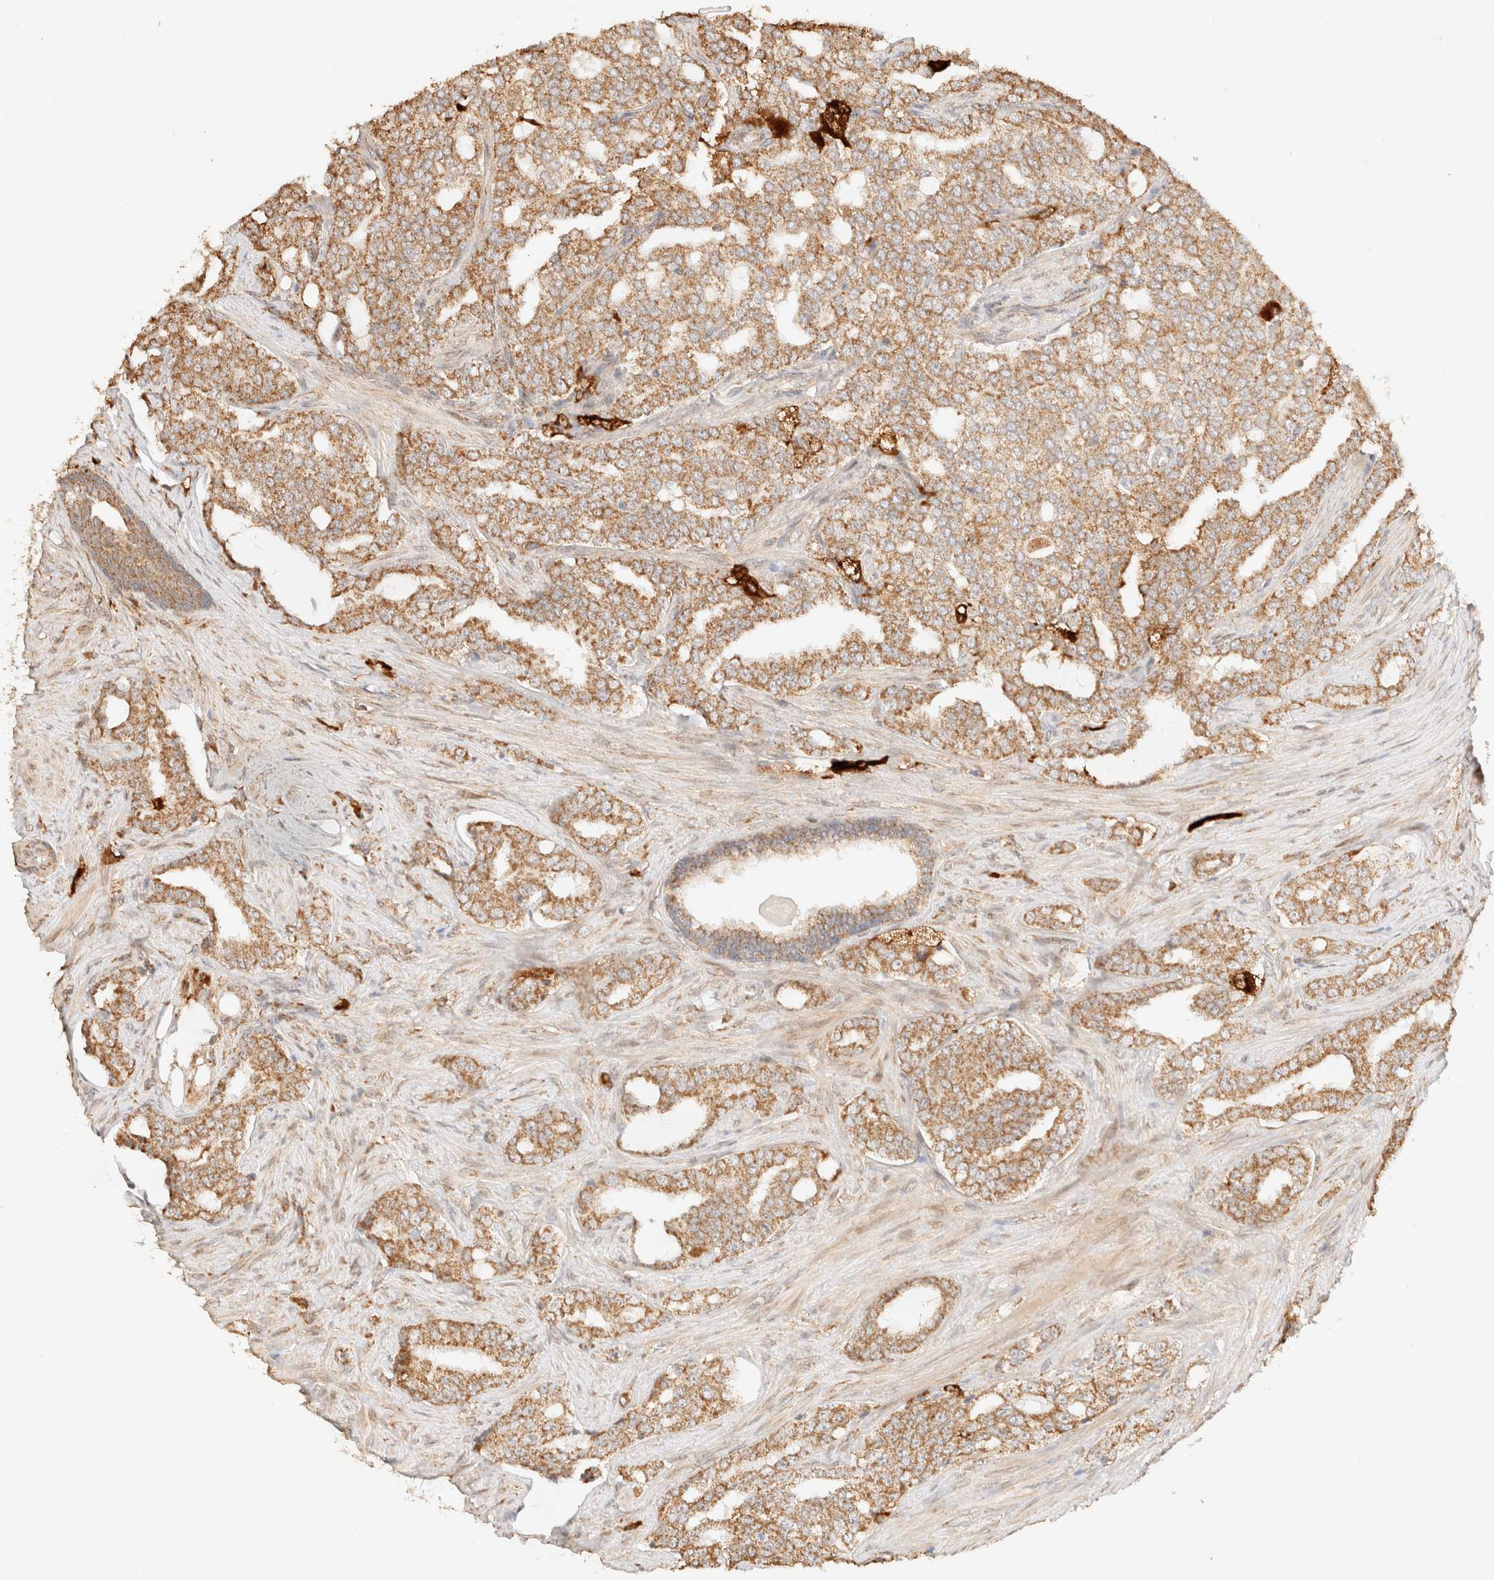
{"staining": {"intensity": "moderate", "quantity": ">75%", "location": "cytoplasmic/membranous"}, "tissue": "prostate cancer", "cell_type": "Tumor cells", "image_type": "cancer", "snomed": [{"axis": "morphology", "description": "Adenocarcinoma, High grade"}, {"axis": "topography", "description": "Prostate"}], "caption": "Immunohistochemical staining of human high-grade adenocarcinoma (prostate) displays medium levels of moderate cytoplasmic/membranous expression in approximately >75% of tumor cells. (DAB (3,3'-diaminobenzidine) = brown stain, brightfield microscopy at high magnification).", "gene": "TACO1", "patient": {"sex": "male", "age": 64}}